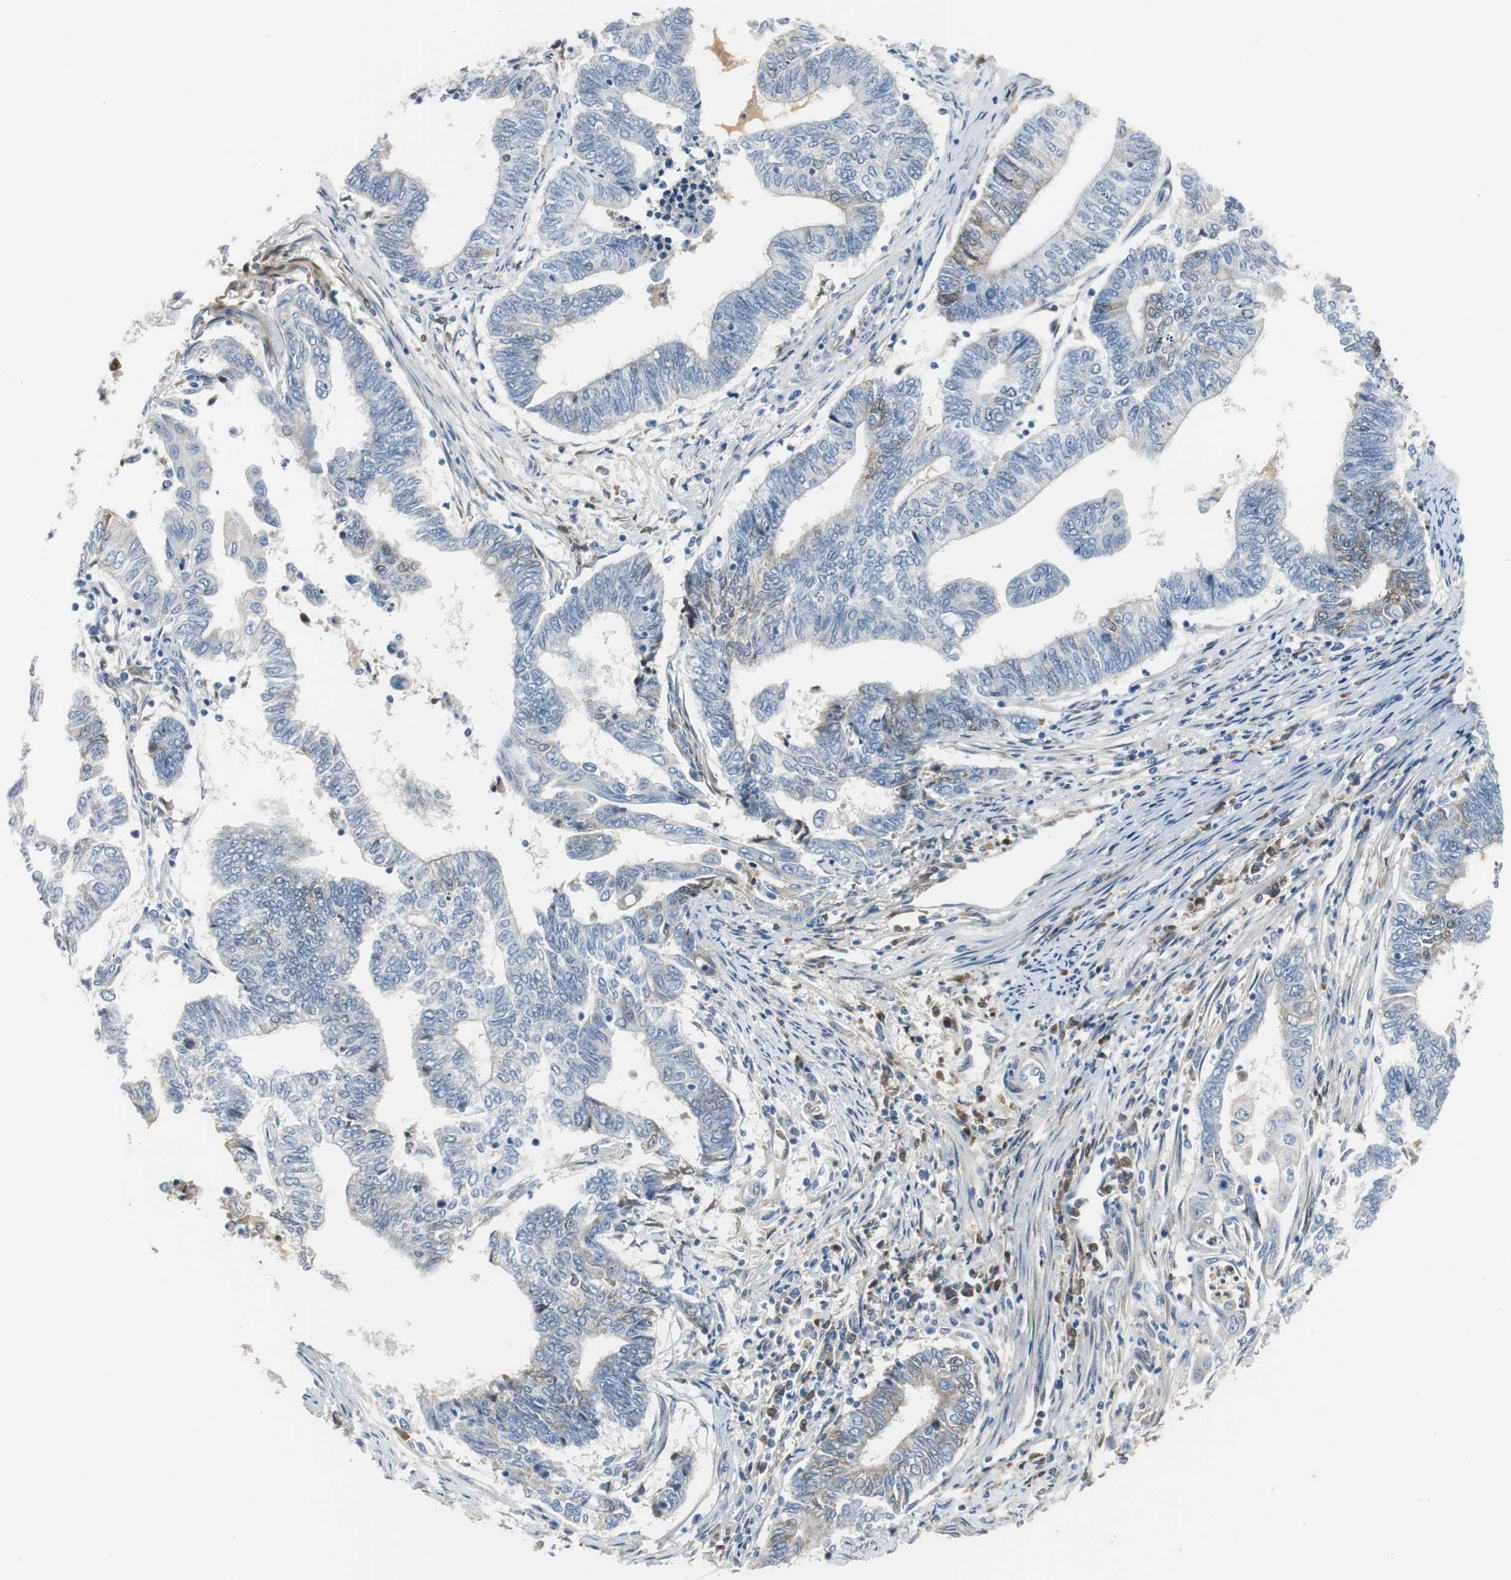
{"staining": {"intensity": "negative", "quantity": "none", "location": "none"}, "tissue": "endometrial cancer", "cell_type": "Tumor cells", "image_type": "cancer", "snomed": [{"axis": "morphology", "description": "Adenocarcinoma, NOS"}, {"axis": "topography", "description": "Uterus"}, {"axis": "topography", "description": "Endometrium"}], "caption": "Tumor cells show no significant protein staining in endometrial cancer.", "gene": "SERPINF1", "patient": {"sex": "female", "age": 70}}